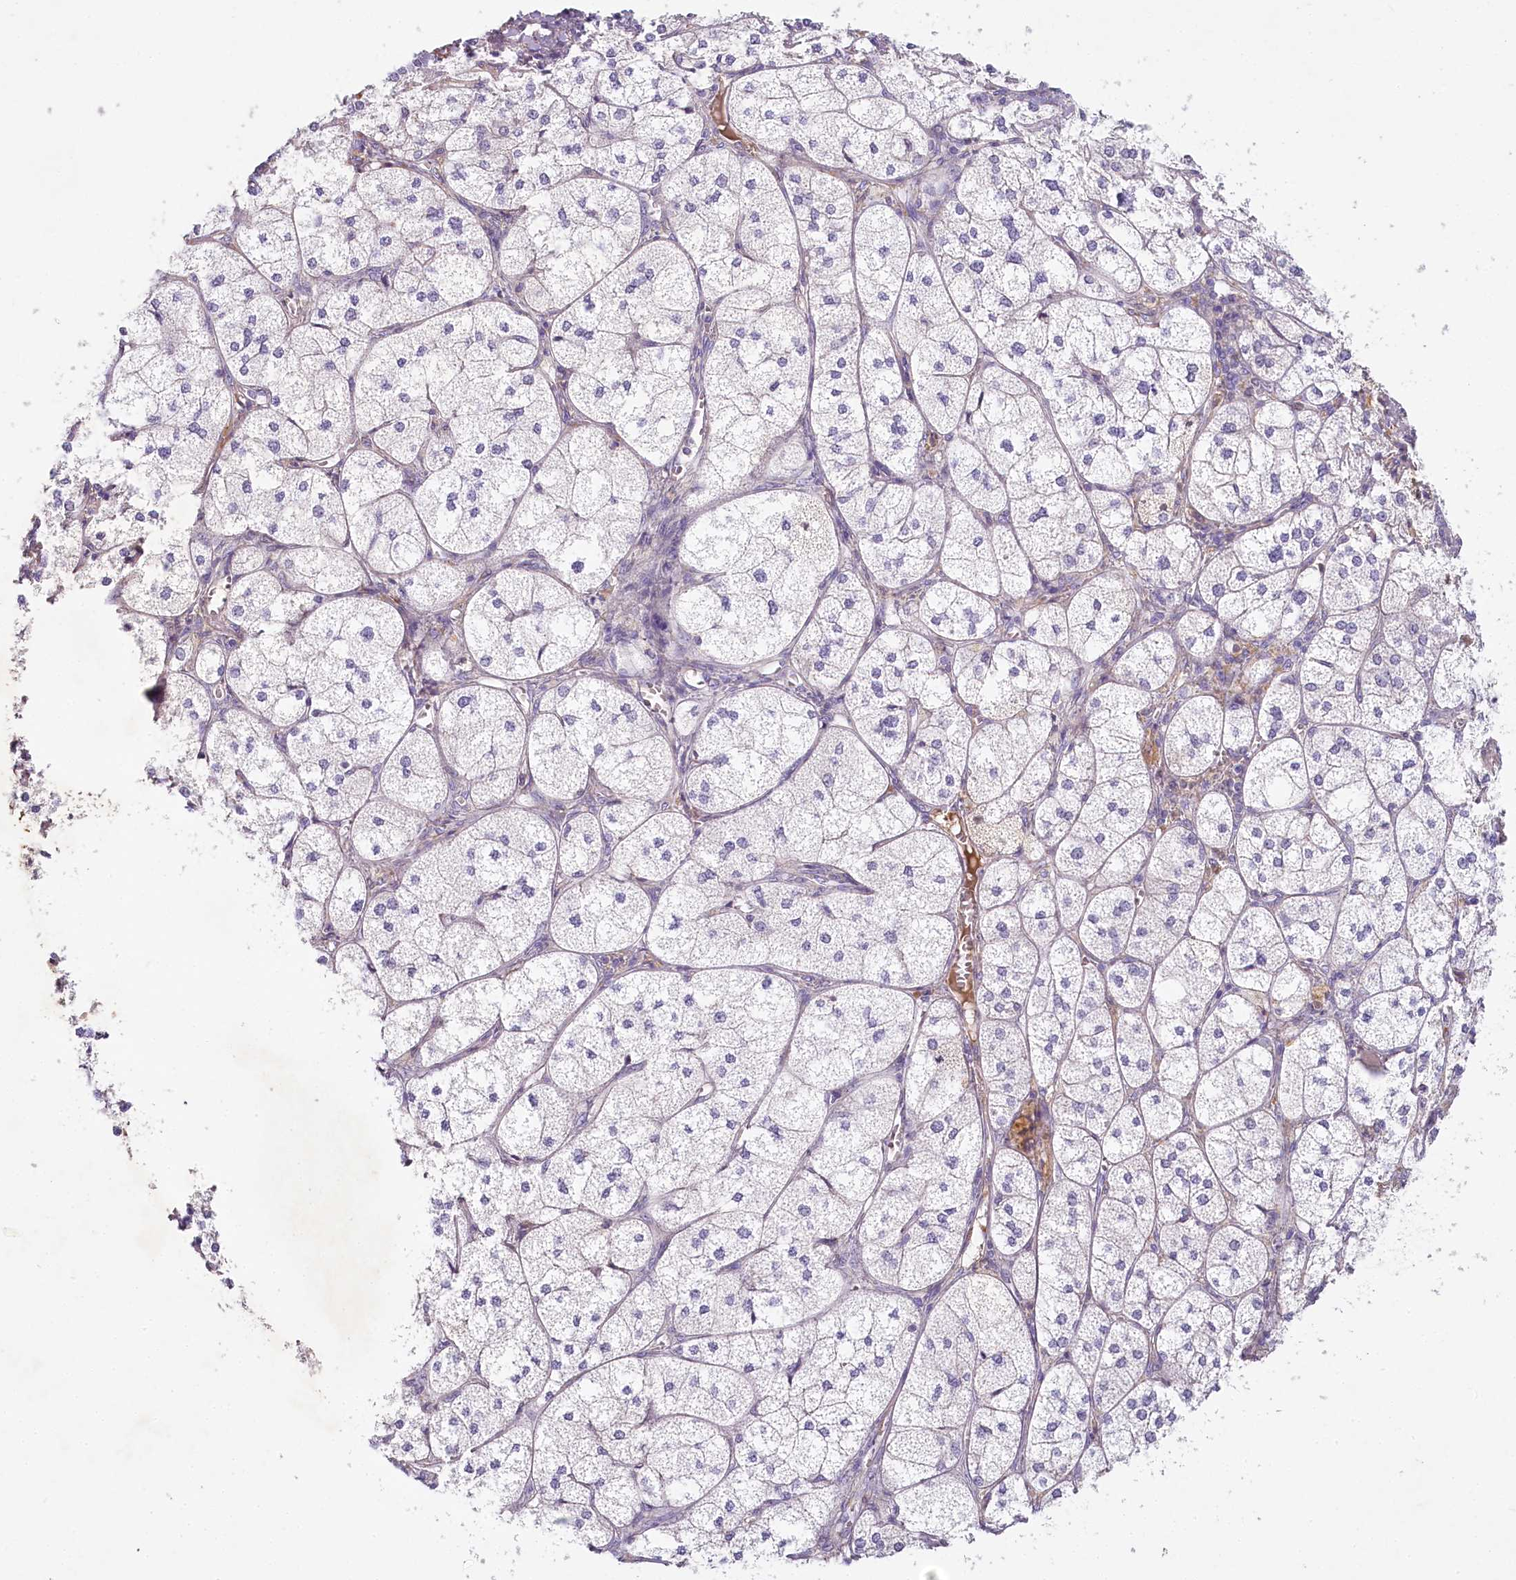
{"staining": {"intensity": "moderate", "quantity": "<25%", "location": "cytoplasmic/membranous"}, "tissue": "adrenal gland", "cell_type": "Glandular cells", "image_type": "normal", "snomed": [{"axis": "morphology", "description": "Normal tissue, NOS"}, {"axis": "topography", "description": "Adrenal gland"}], "caption": "Adrenal gland stained for a protein exhibits moderate cytoplasmic/membranous positivity in glandular cells. The staining is performed using DAB (3,3'-diaminobenzidine) brown chromogen to label protein expression. The nuclei are counter-stained blue using hematoxylin.", "gene": "HPD", "patient": {"sex": "female", "age": 61}}